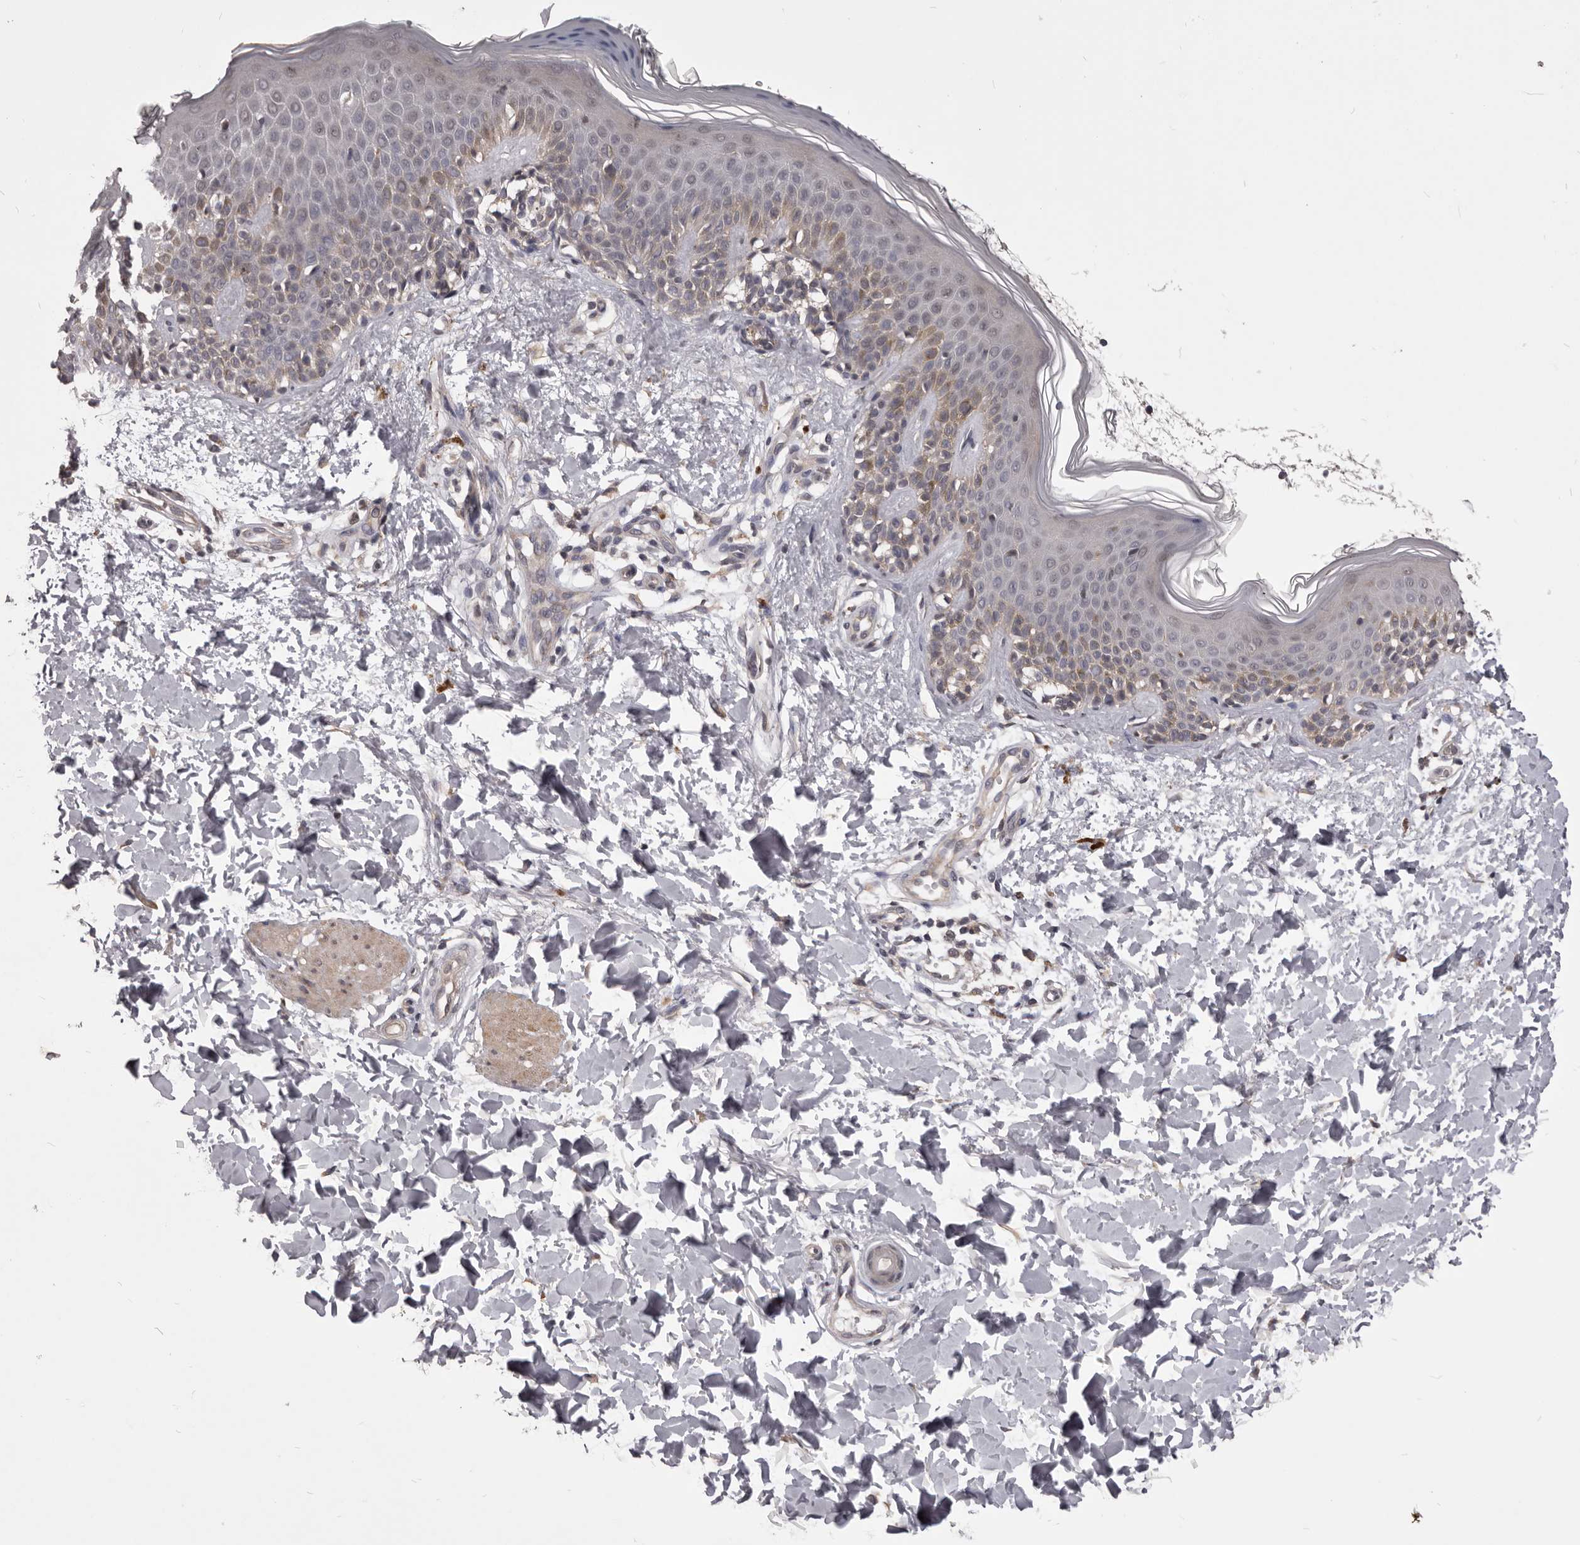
{"staining": {"intensity": "negative", "quantity": "none", "location": "none"}, "tissue": "skin", "cell_type": "Fibroblasts", "image_type": "normal", "snomed": [{"axis": "morphology", "description": "Normal tissue, NOS"}, {"axis": "topography", "description": "Skin"}], "caption": "Immunohistochemical staining of unremarkable skin displays no significant positivity in fibroblasts. The staining is performed using DAB brown chromogen with nuclei counter-stained in using hematoxylin.", "gene": "CELF3", "patient": {"sex": "male", "age": 37}}